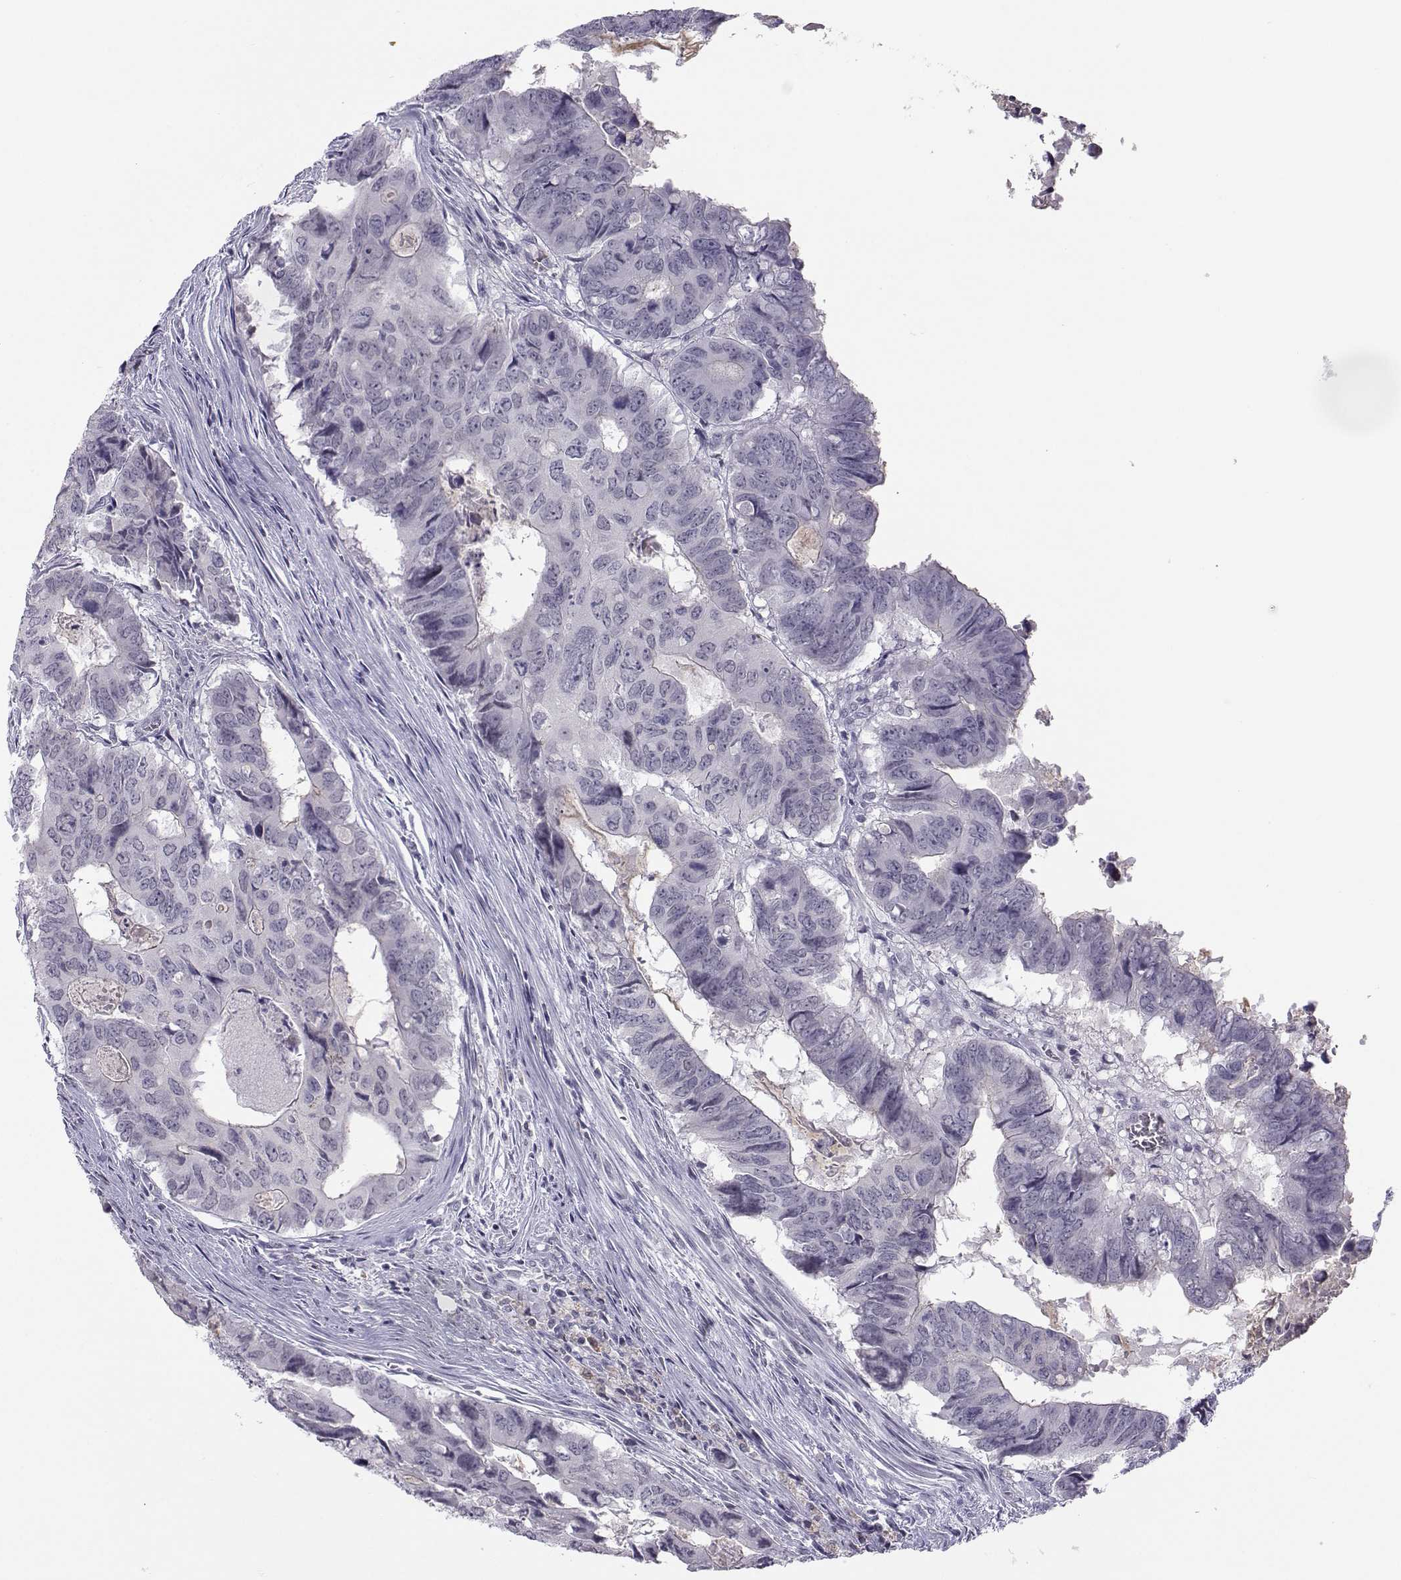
{"staining": {"intensity": "negative", "quantity": "none", "location": "none"}, "tissue": "colorectal cancer", "cell_type": "Tumor cells", "image_type": "cancer", "snomed": [{"axis": "morphology", "description": "Adenocarcinoma, NOS"}, {"axis": "topography", "description": "Colon"}], "caption": "Tumor cells are negative for brown protein staining in colorectal cancer. (DAB IHC with hematoxylin counter stain).", "gene": "LHX1", "patient": {"sex": "male", "age": 79}}